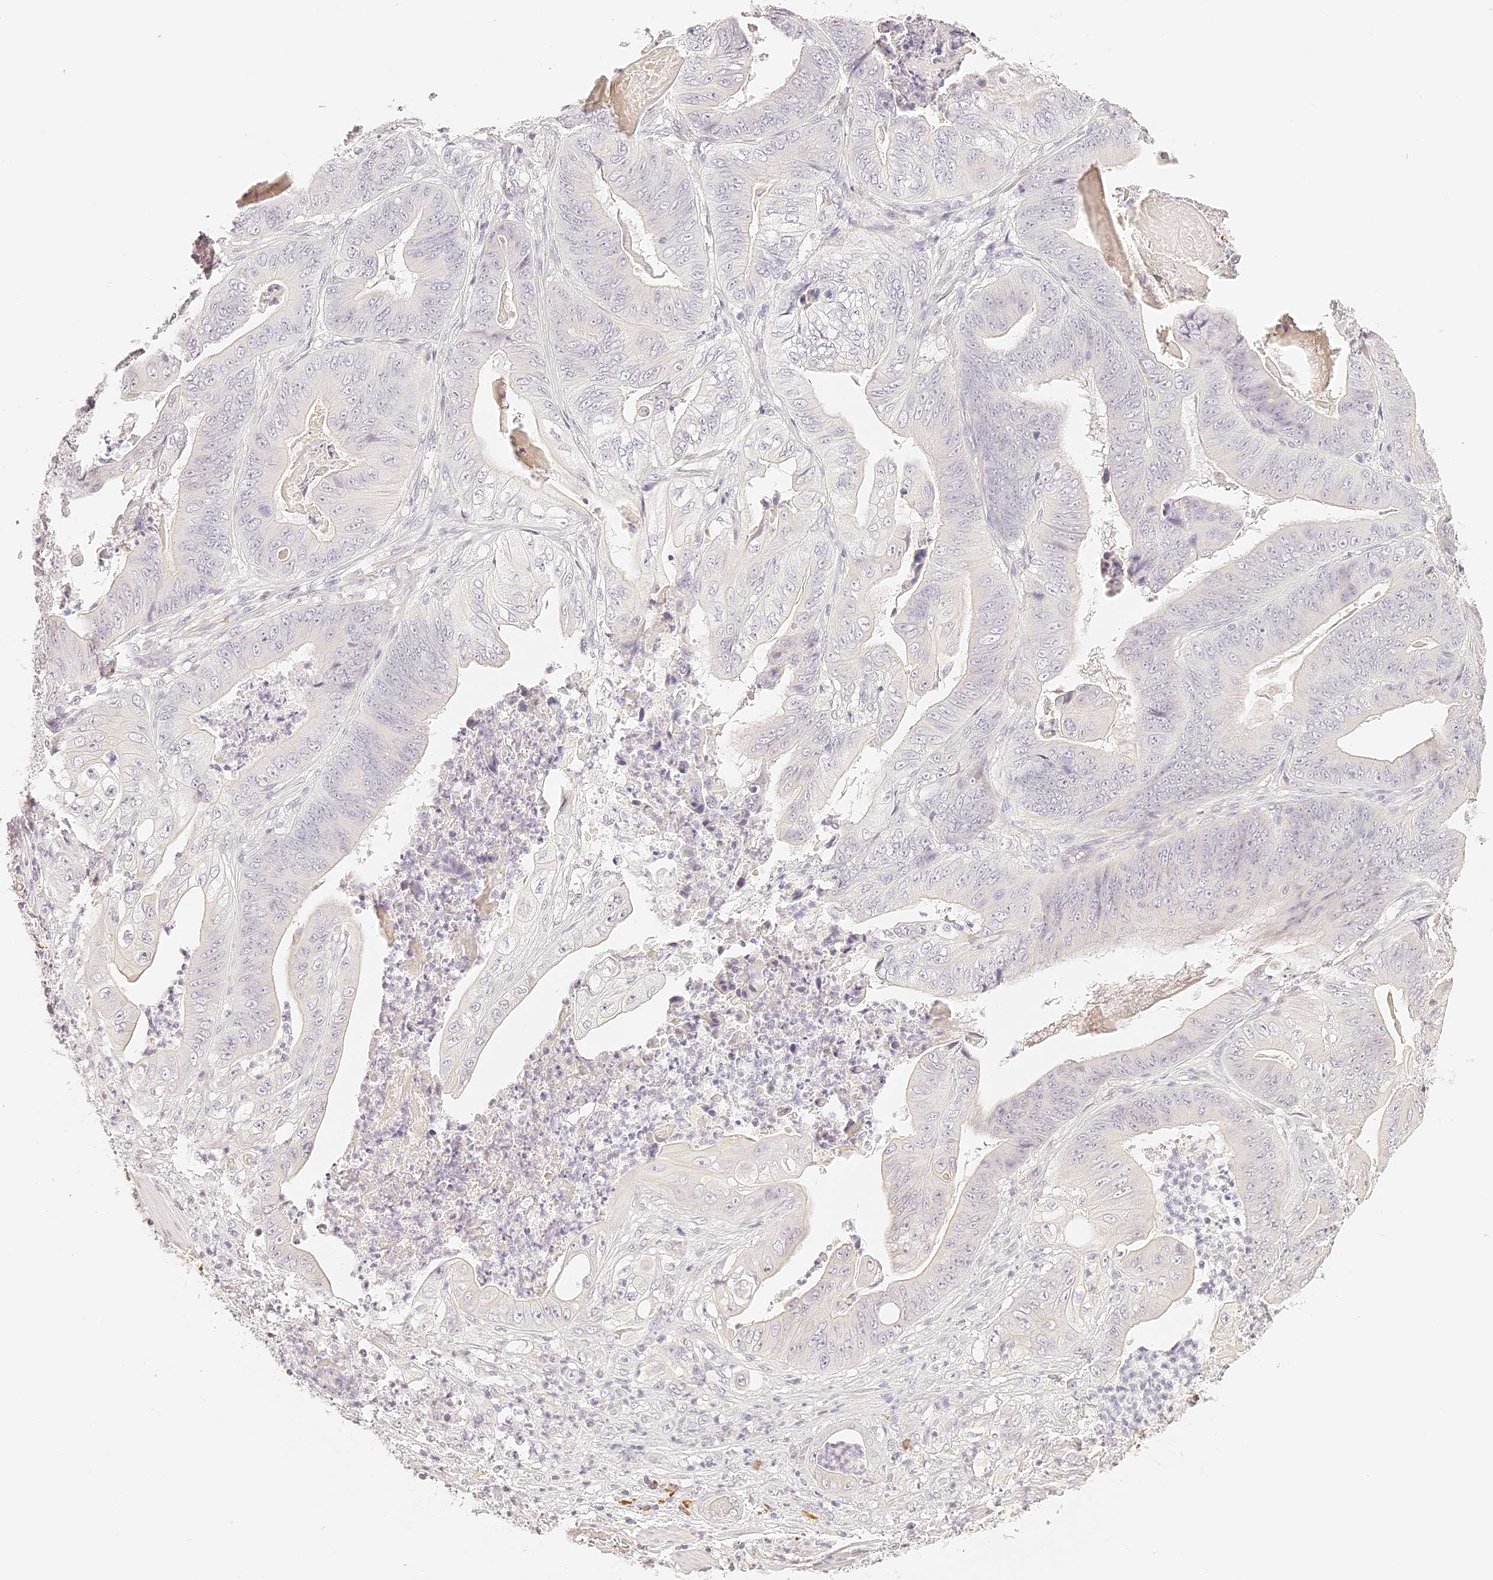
{"staining": {"intensity": "negative", "quantity": "none", "location": "none"}, "tissue": "stomach cancer", "cell_type": "Tumor cells", "image_type": "cancer", "snomed": [{"axis": "morphology", "description": "Adenocarcinoma, NOS"}, {"axis": "topography", "description": "Stomach"}], "caption": "Stomach cancer was stained to show a protein in brown. There is no significant expression in tumor cells. Brightfield microscopy of immunohistochemistry stained with DAB (brown) and hematoxylin (blue), captured at high magnification.", "gene": "TRIM45", "patient": {"sex": "female", "age": 73}}